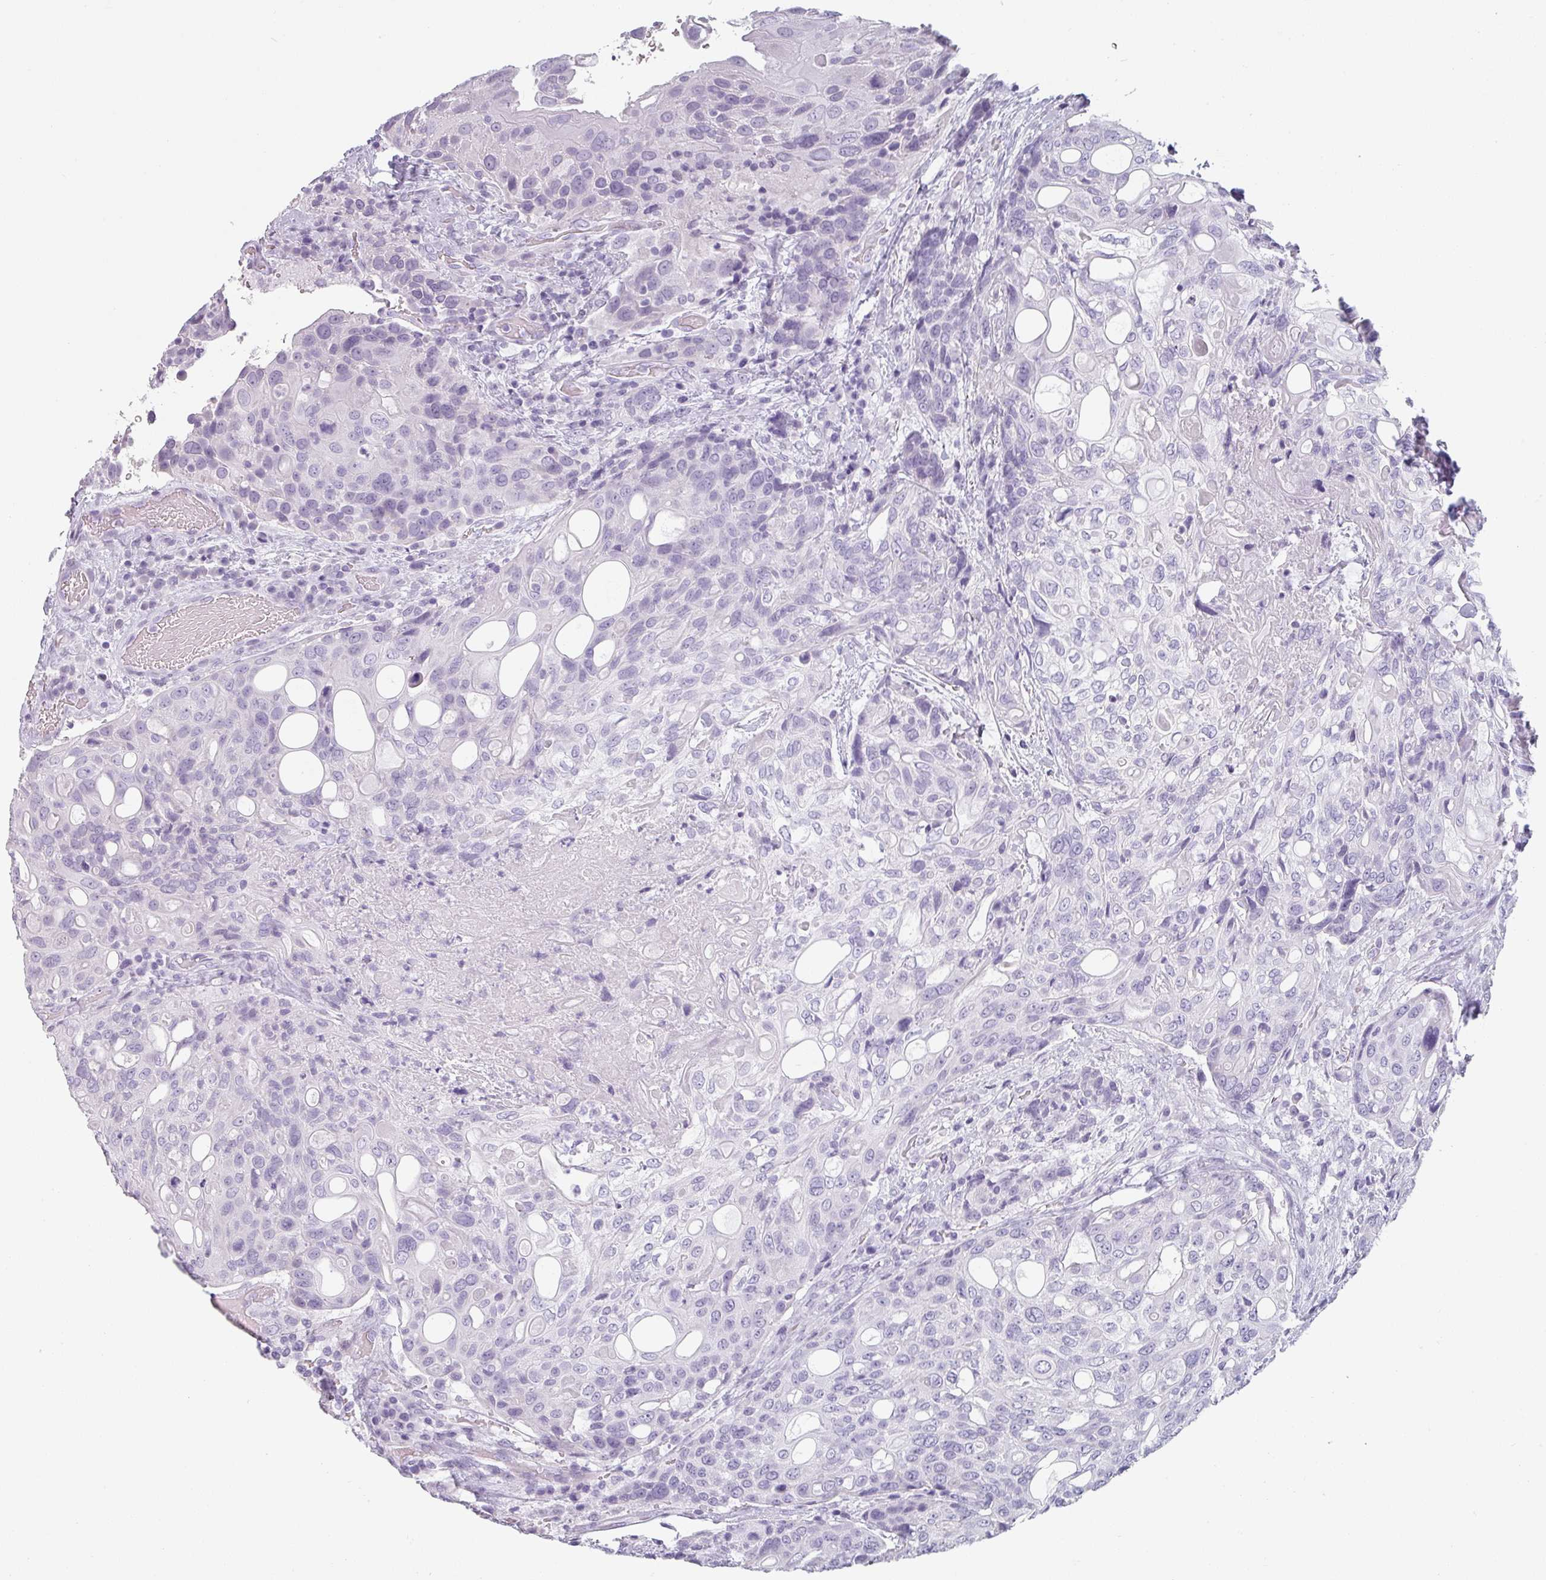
{"staining": {"intensity": "negative", "quantity": "none", "location": "none"}, "tissue": "urothelial cancer", "cell_type": "Tumor cells", "image_type": "cancer", "snomed": [{"axis": "morphology", "description": "Urothelial carcinoma, High grade"}, {"axis": "topography", "description": "Urinary bladder"}], "caption": "DAB (3,3'-diaminobenzidine) immunohistochemical staining of high-grade urothelial carcinoma displays no significant positivity in tumor cells.", "gene": "SFTPA1", "patient": {"sex": "female", "age": 70}}